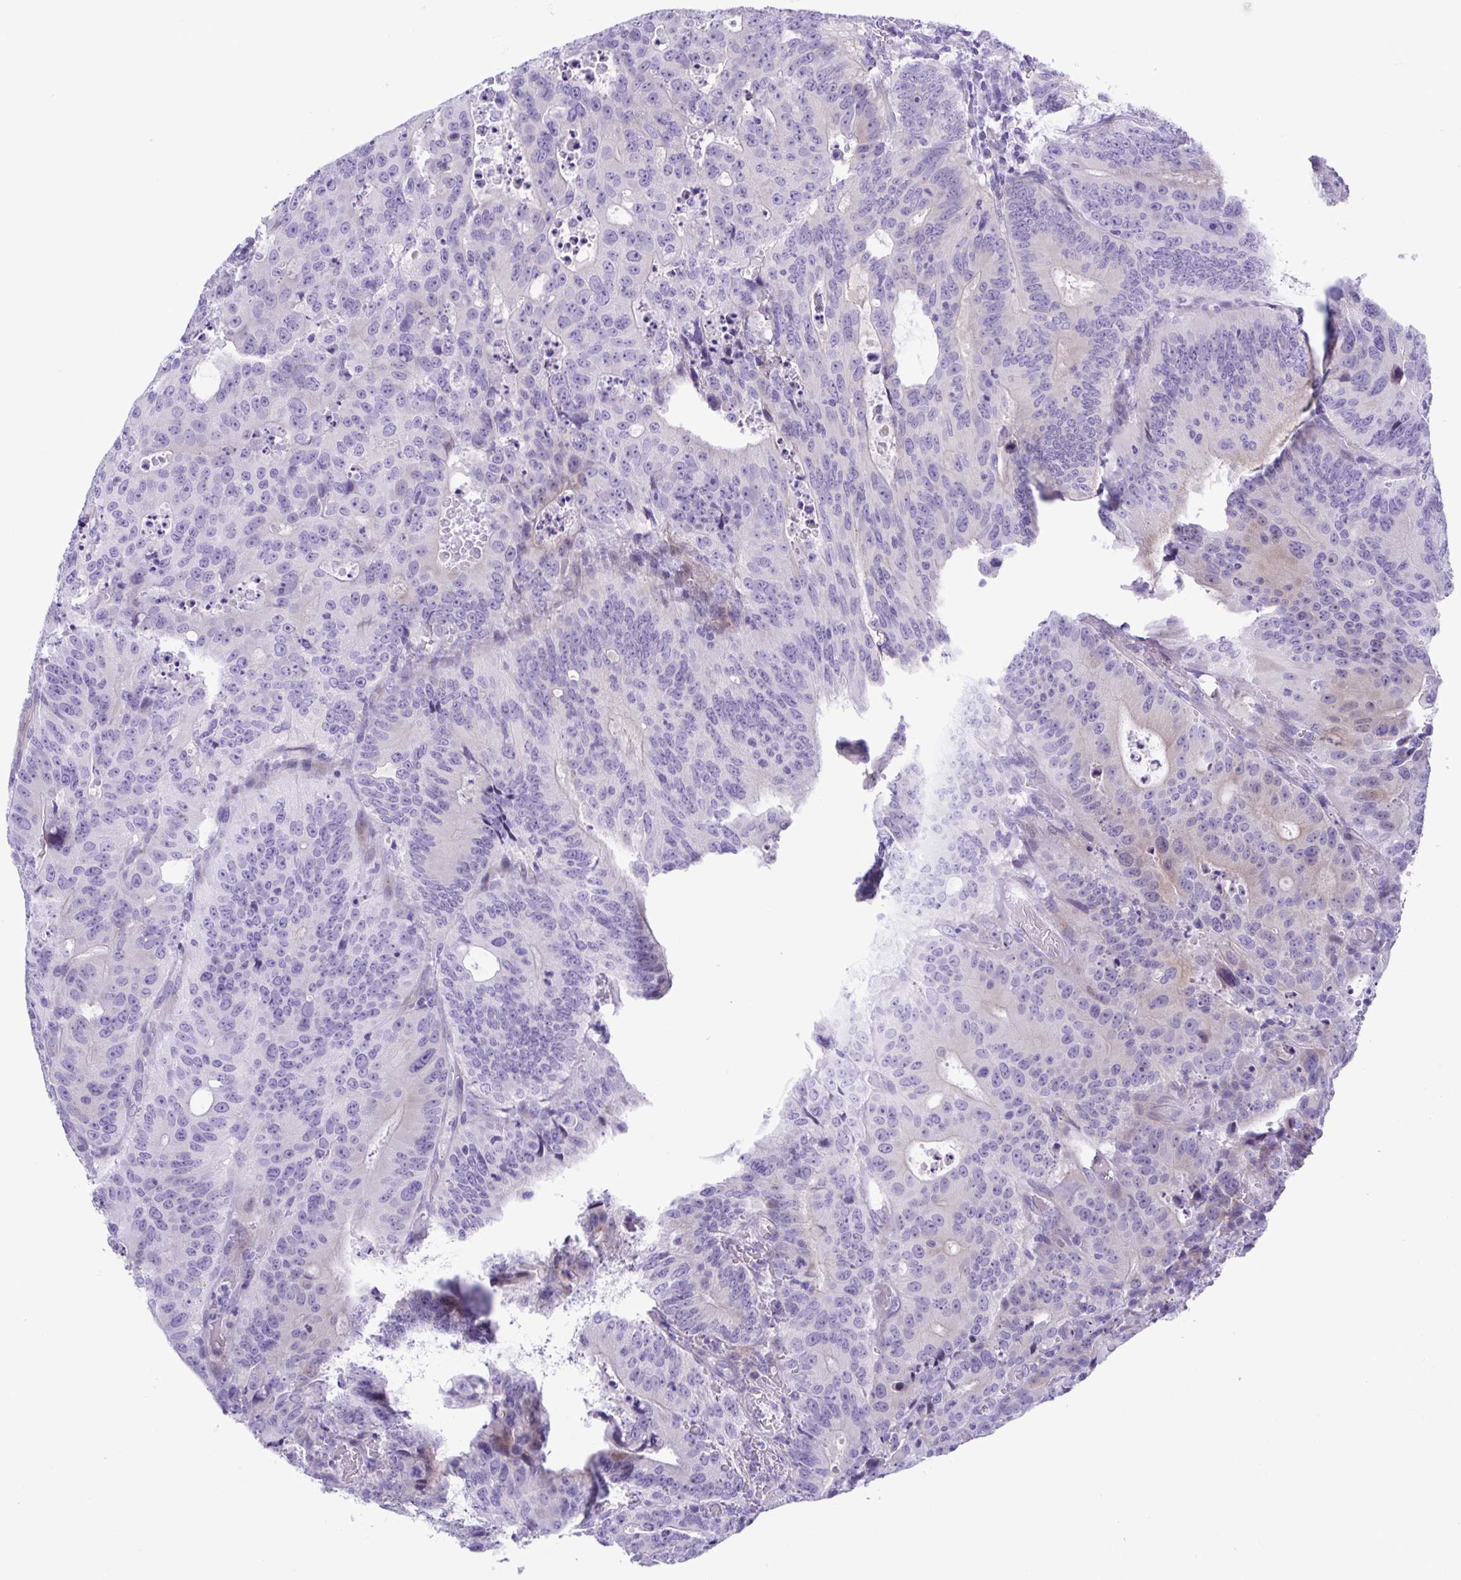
{"staining": {"intensity": "negative", "quantity": "none", "location": "none"}, "tissue": "colorectal cancer", "cell_type": "Tumor cells", "image_type": "cancer", "snomed": [{"axis": "morphology", "description": "Adenocarcinoma, NOS"}, {"axis": "topography", "description": "Colon"}], "caption": "The photomicrograph demonstrates no significant positivity in tumor cells of adenocarcinoma (colorectal).", "gene": "TTC30B", "patient": {"sex": "male", "age": 62}}